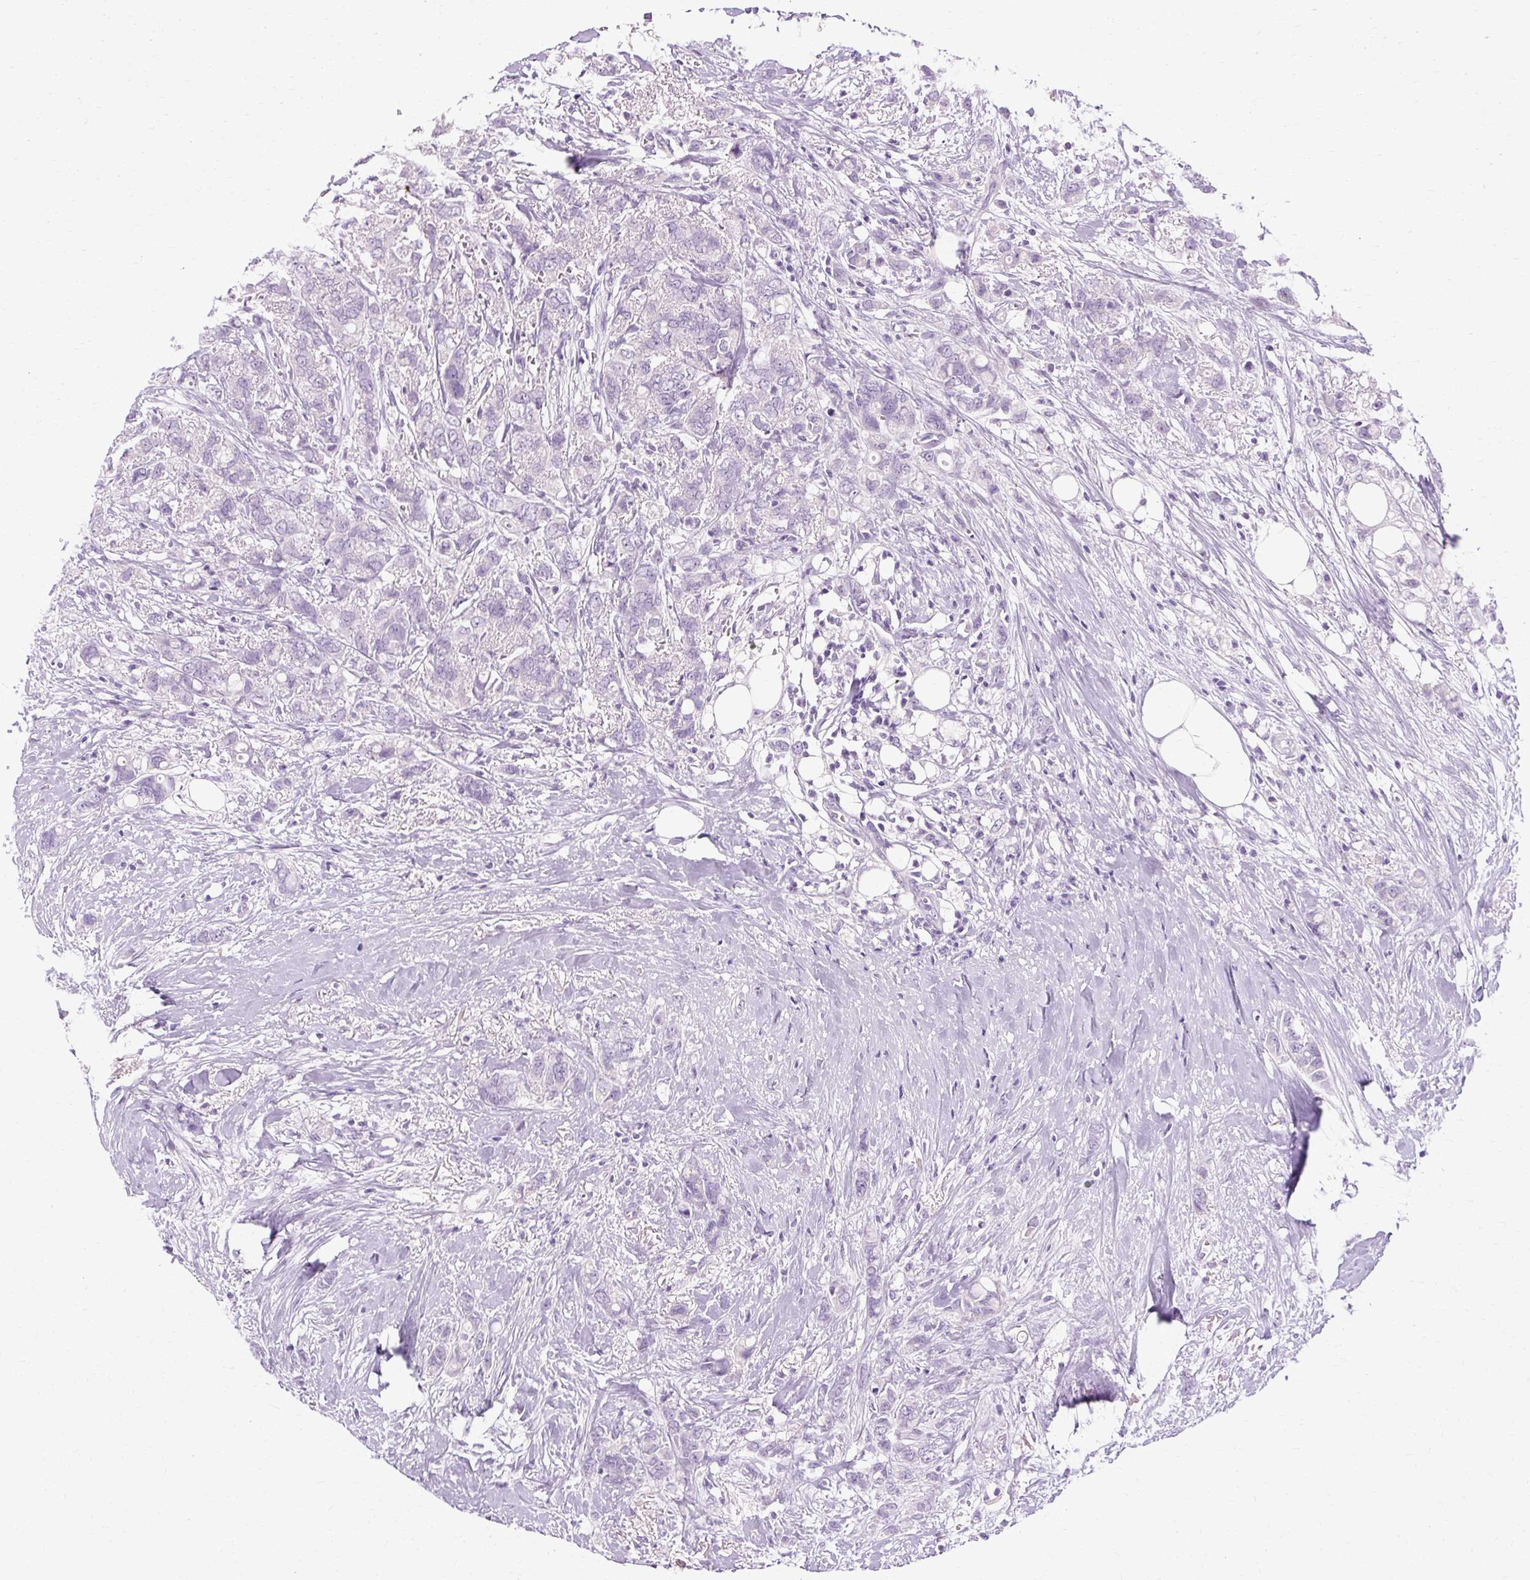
{"staining": {"intensity": "negative", "quantity": "none", "location": "none"}, "tissue": "breast cancer", "cell_type": "Tumor cells", "image_type": "cancer", "snomed": [{"axis": "morphology", "description": "Lobular carcinoma"}, {"axis": "topography", "description": "Breast"}], "caption": "Tumor cells show no significant protein staining in breast cancer (lobular carcinoma).", "gene": "B3GNT4", "patient": {"sex": "female", "age": 91}}